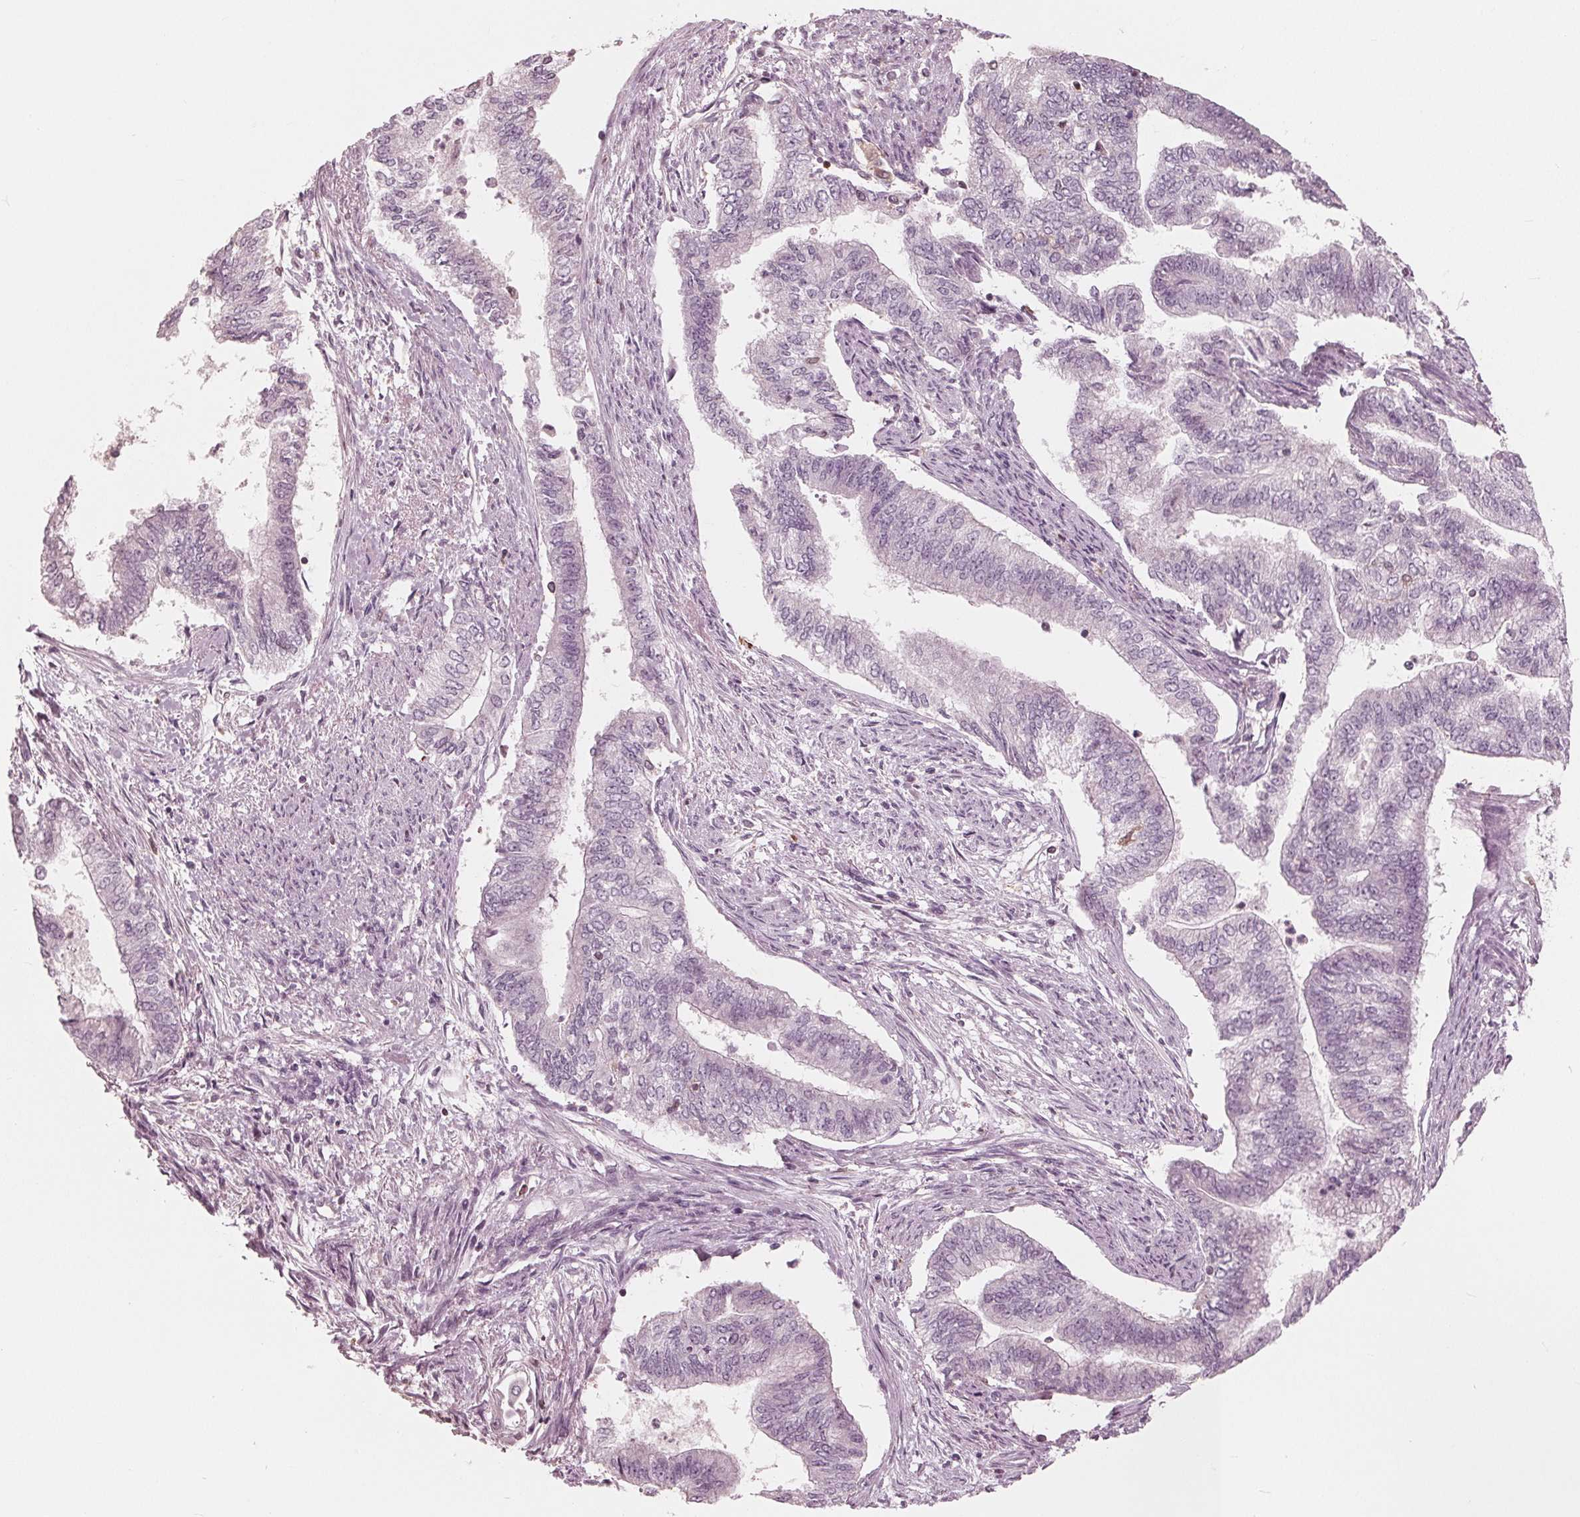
{"staining": {"intensity": "negative", "quantity": "none", "location": "none"}, "tissue": "endometrial cancer", "cell_type": "Tumor cells", "image_type": "cancer", "snomed": [{"axis": "morphology", "description": "Adenocarcinoma, NOS"}, {"axis": "topography", "description": "Endometrium"}], "caption": "Photomicrograph shows no protein positivity in tumor cells of endometrial adenocarcinoma tissue. The staining was performed using DAB to visualize the protein expression in brown, while the nuclei were stained in blue with hematoxylin (Magnification: 20x).", "gene": "ING3", "patient": {"sex": "female", "age": 65}}